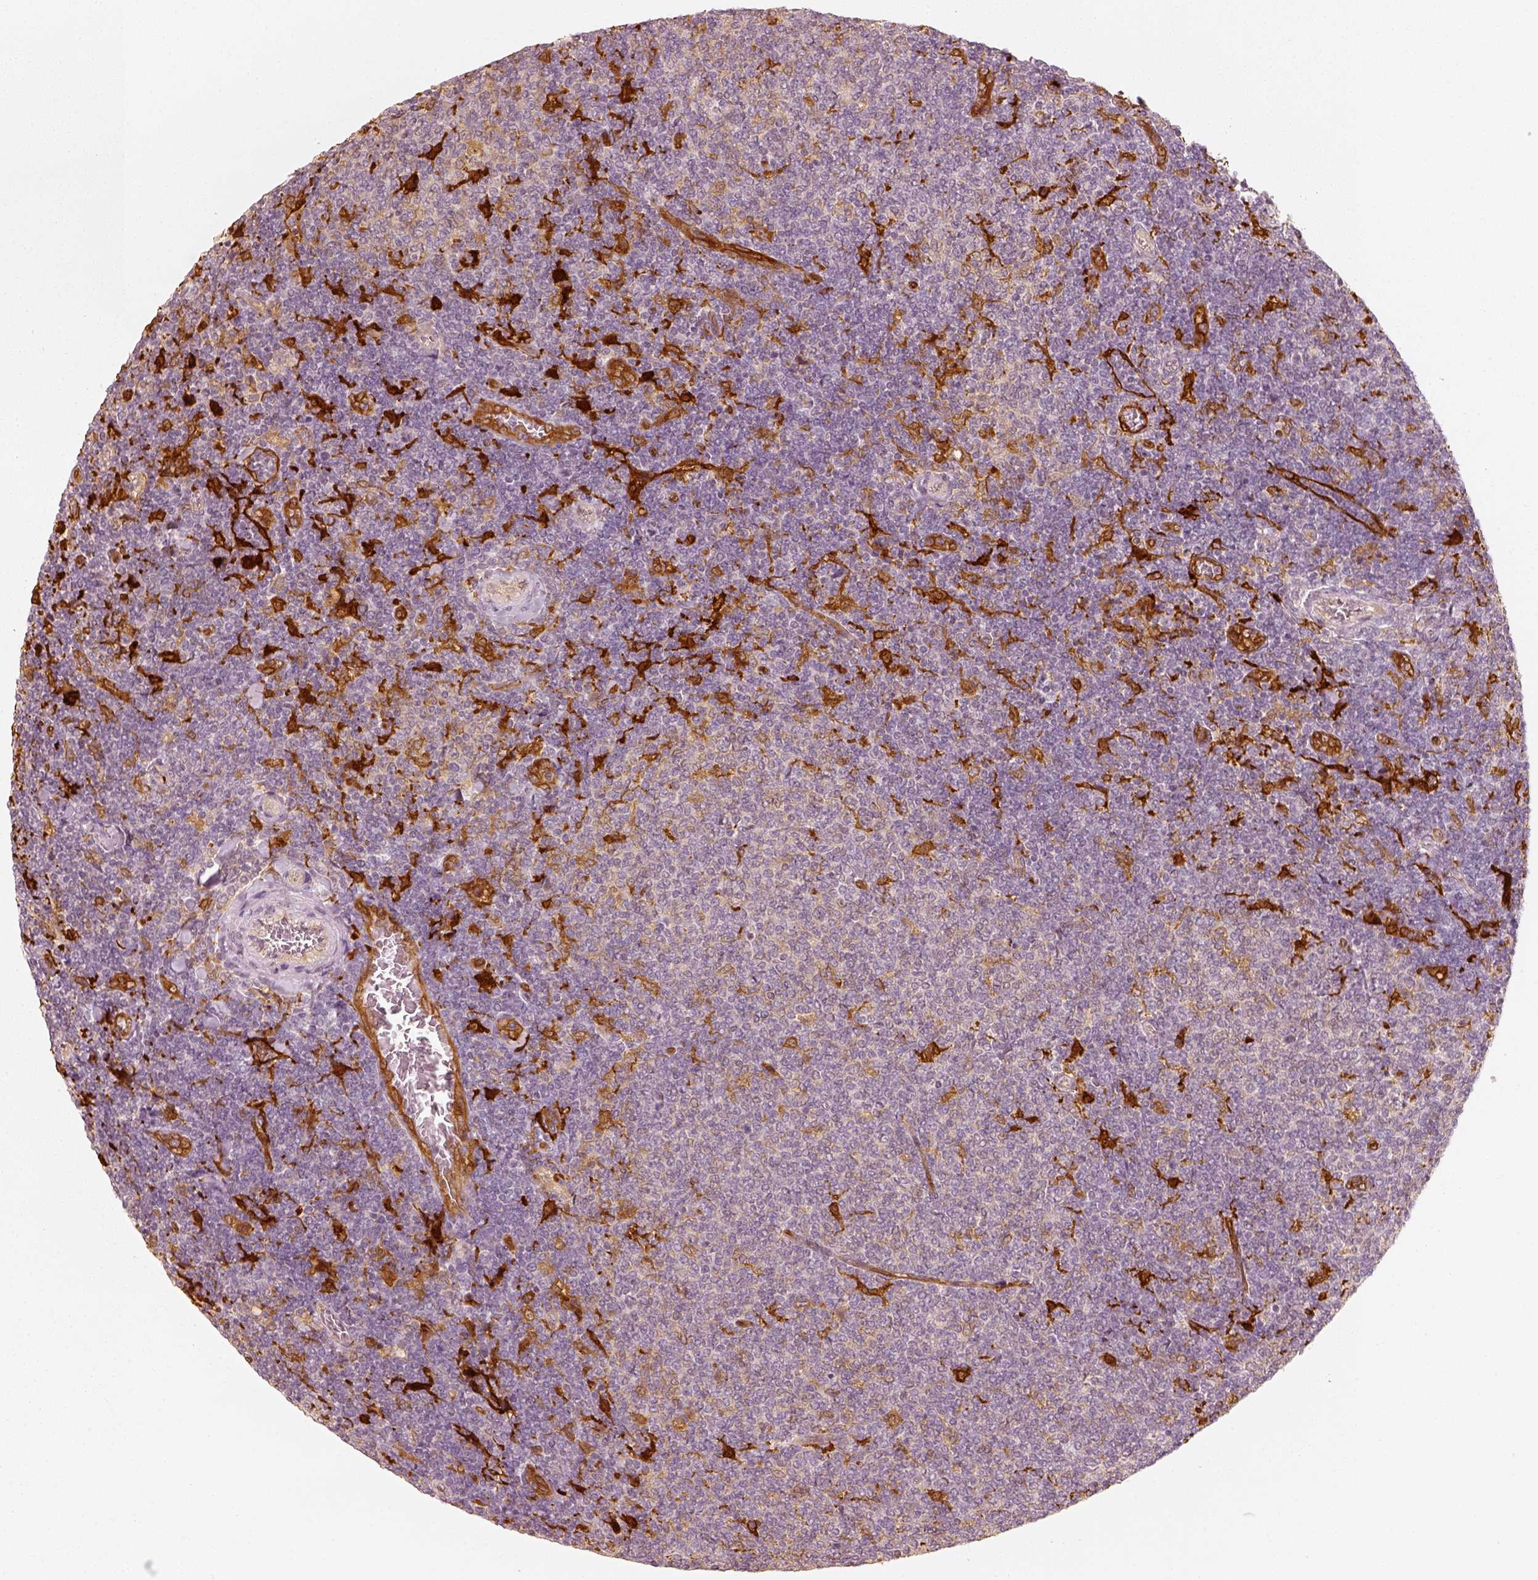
{"staining": {"intensity": "negative", "quantity": "none", "location": "none"}, "tissue": "lymphoma", "cell_type": "Tumor cells", "image_type": "cancer", "snomed": [{"axis": "morphology", "description": "Malignant lymphoma, non-Hodgkin's type, Low grade"}, {"axis": "topography", "description": "Lymph node"}], "caption": "An image of human low-grade malignant lymphoma, non-Hodgkin's type is negative for staining in tumor cells. (Brightfield microscopy of DAB IHC at high magnification).", "gene": "FSCN1", "patient": {"sex": "male", "age": 52}}